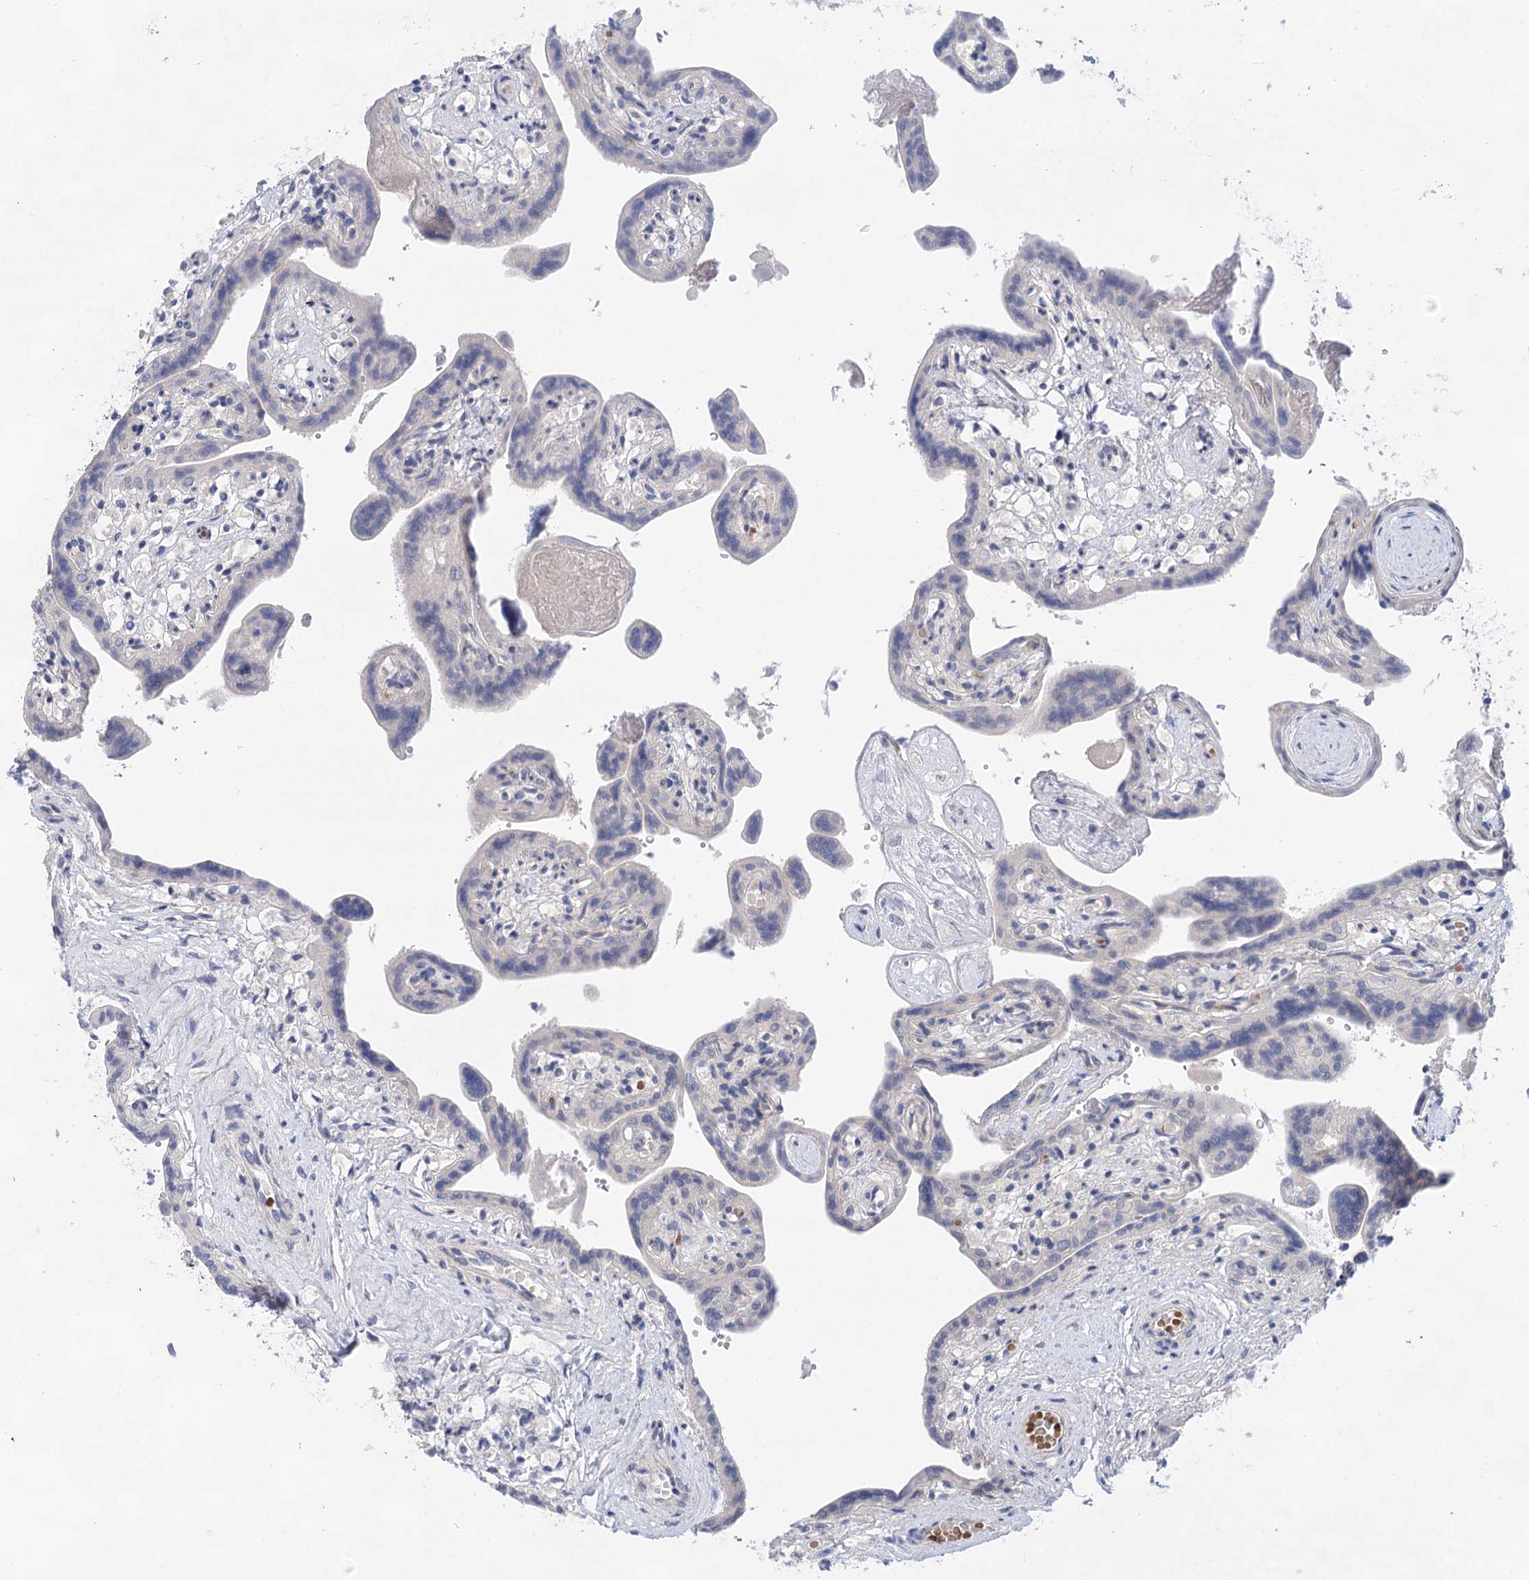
{"staining": {"intensity": "negative", "quantity": "none", "location": "none"}, "tissue": "placenta", "cell_type": "Trophoblastic cells", "image_type": "normal", "snomed": [{"axis": "morphology", "description": "Normal tissue, NOS"}, {"axis": "topography", "description": "Placenta"}], "caption": "DAB (3,3'-diaminobenzidine) immunohistochemical staining of benign human placenta displays no significant staining in trophoblastic cells.", "gene": "LALBA", "patient": {"sex": "female", "age": 37}}